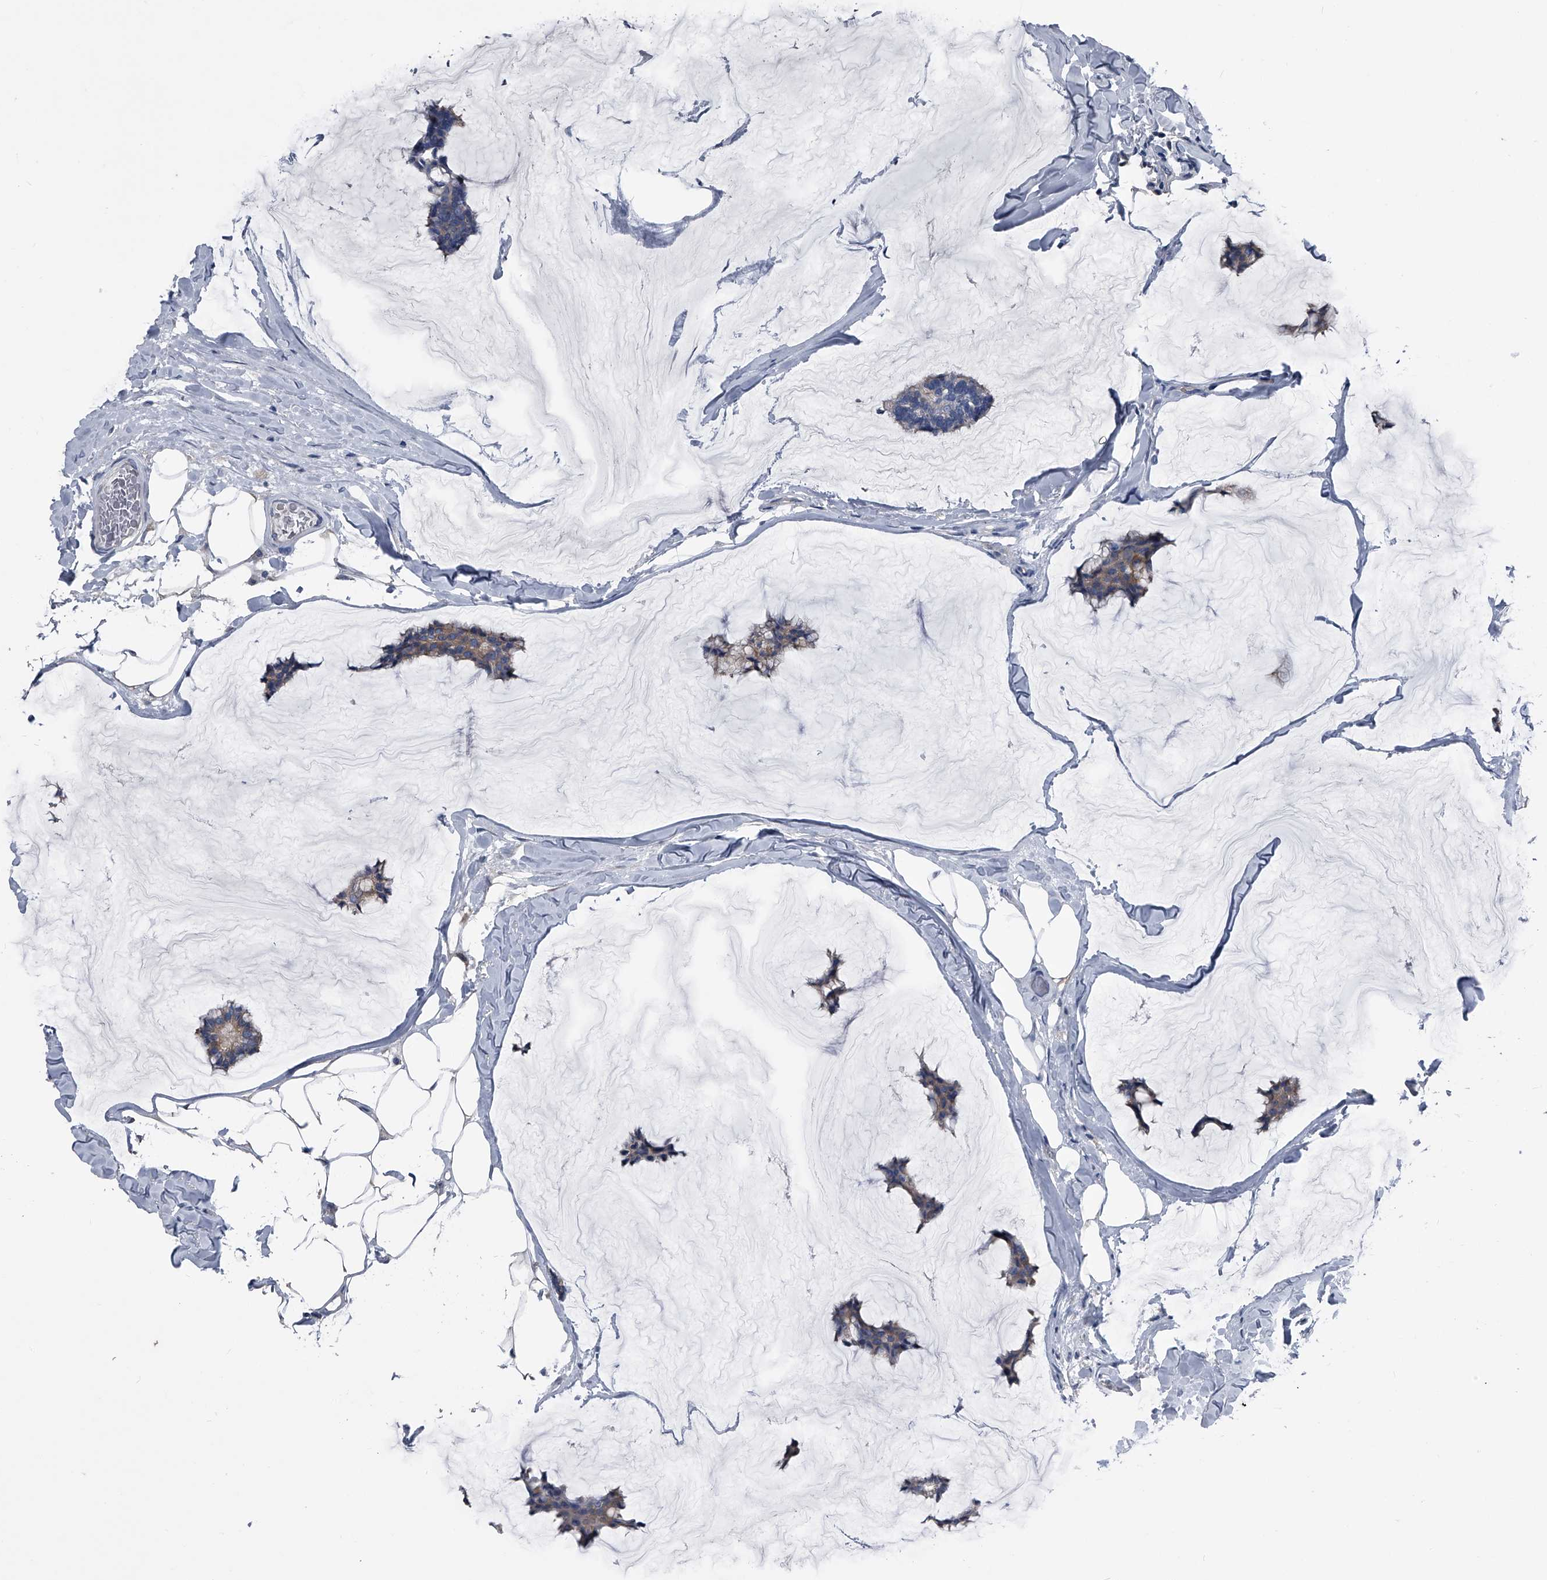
{"staining": {"intensity": "weak", "quantity": "25%-75%", "location": "cytoplasmic/membranous"}, "tissue": "breast cancer", "cell_type": "Tumor cells", "image_type": "cancer", "snomed": [{"axis": "morphology", "description": "Duct carcinoma"}, {"axis": "topography", "description": "Breast"}], "caption": "High-magnification brightfield microscopy of breast cancer stained with DAB (3,3'-diaminobenzidine) (brown) and counterstained with hematoxylin (blue). tumor cells exhibit weak cytoplasmic/membranous staining is identified in about25%-75% of cells. Nuclei are stained in blue.", "gene": "KIF13A", "patient": {"sex": "female", "age": 93}}